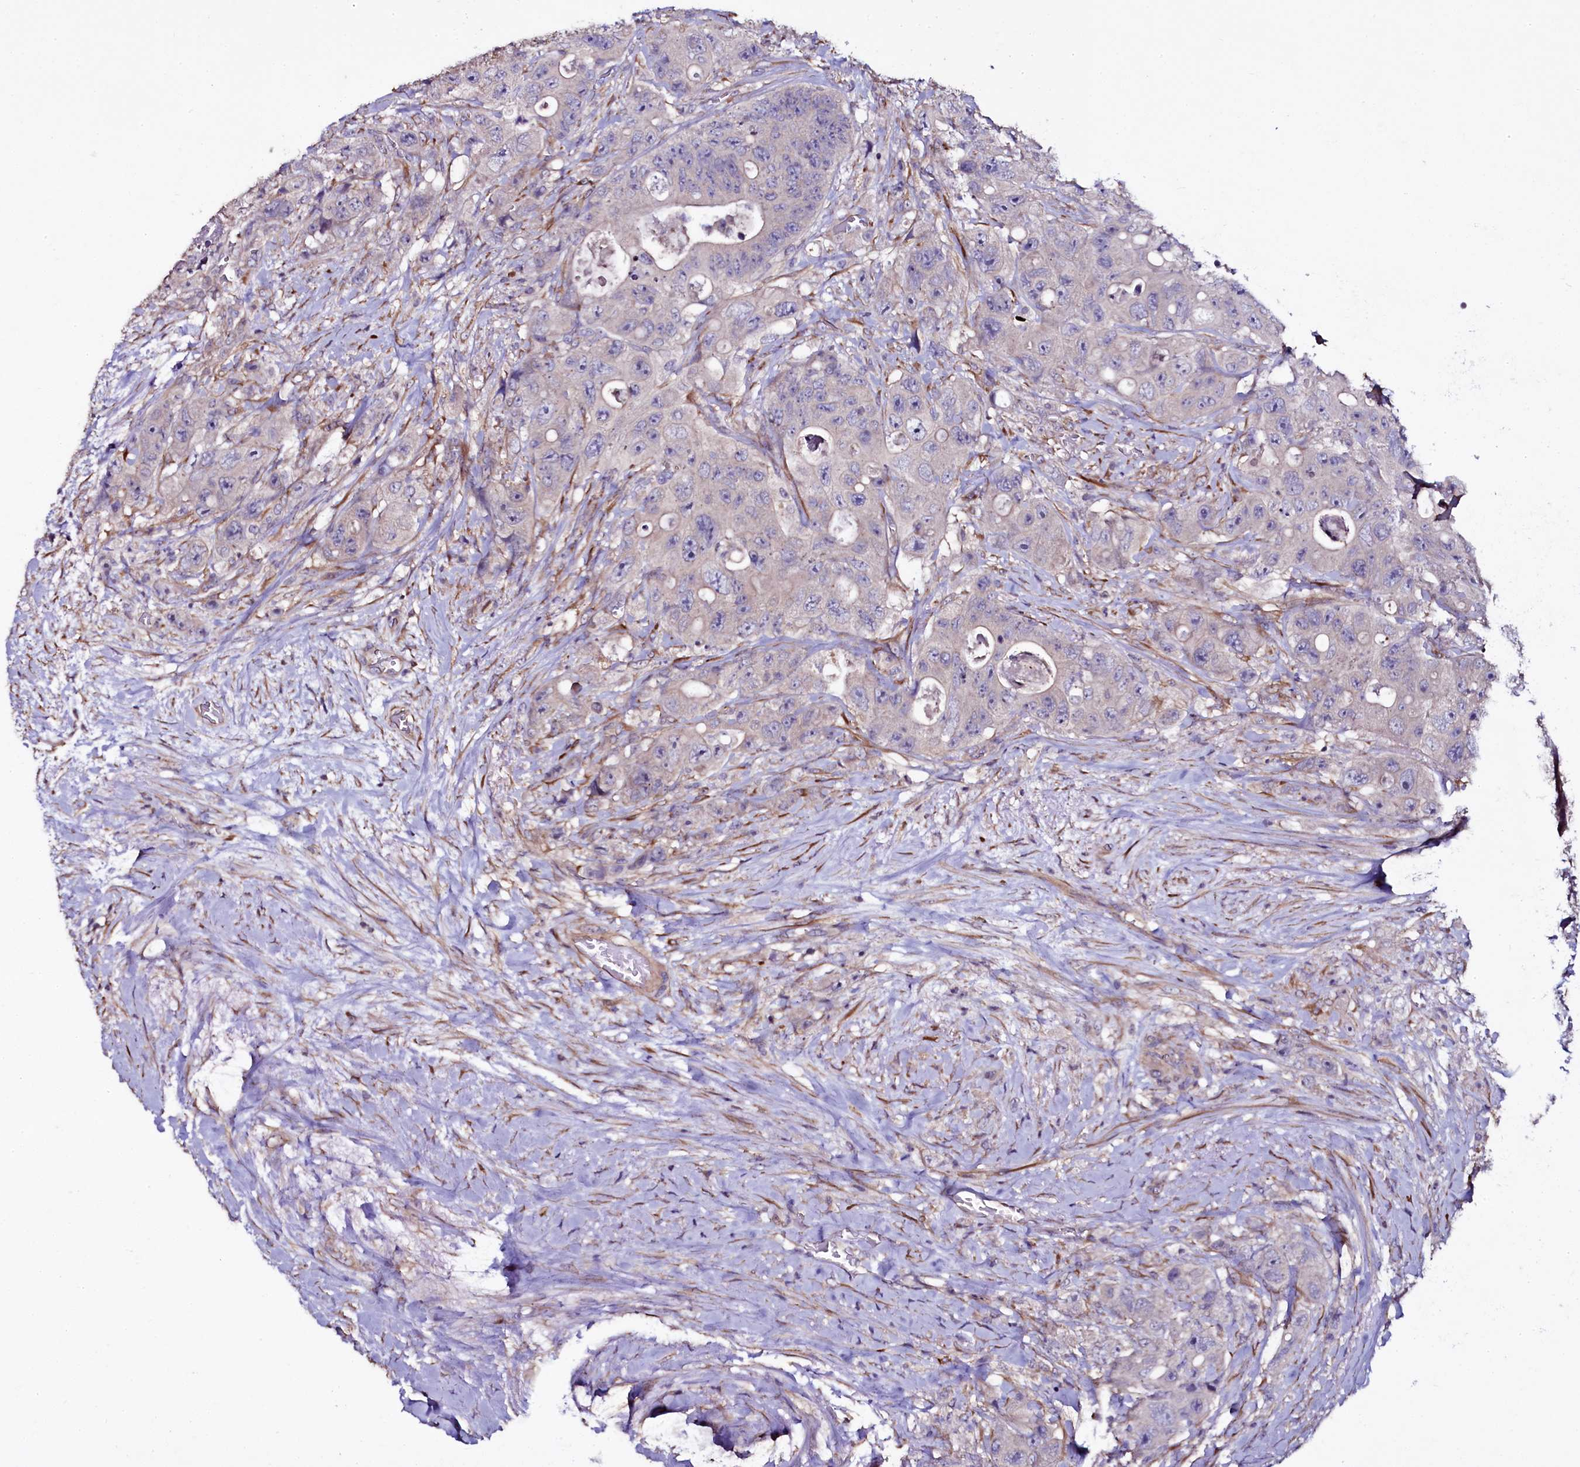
{"staining": {"intensity": "weak", "quantity": "<25%", "location": "cytoplasmic/membranous"}, "tissue": "colorectal cancer", "cell_type": "Tumor cells", "image_type": "cancer", "snomed": [{"axis": "morphology", "description": "Adenocarcinoma, NOS"}, {"axis": "topography", "description": "Colon"}], "caption": "This is an immunohistochemistry photomicrograph of colorectal cancer. There is no expression in tumor cells.", "gene": "WIPF3", "patient": {"sex": "female", "age": 46}}